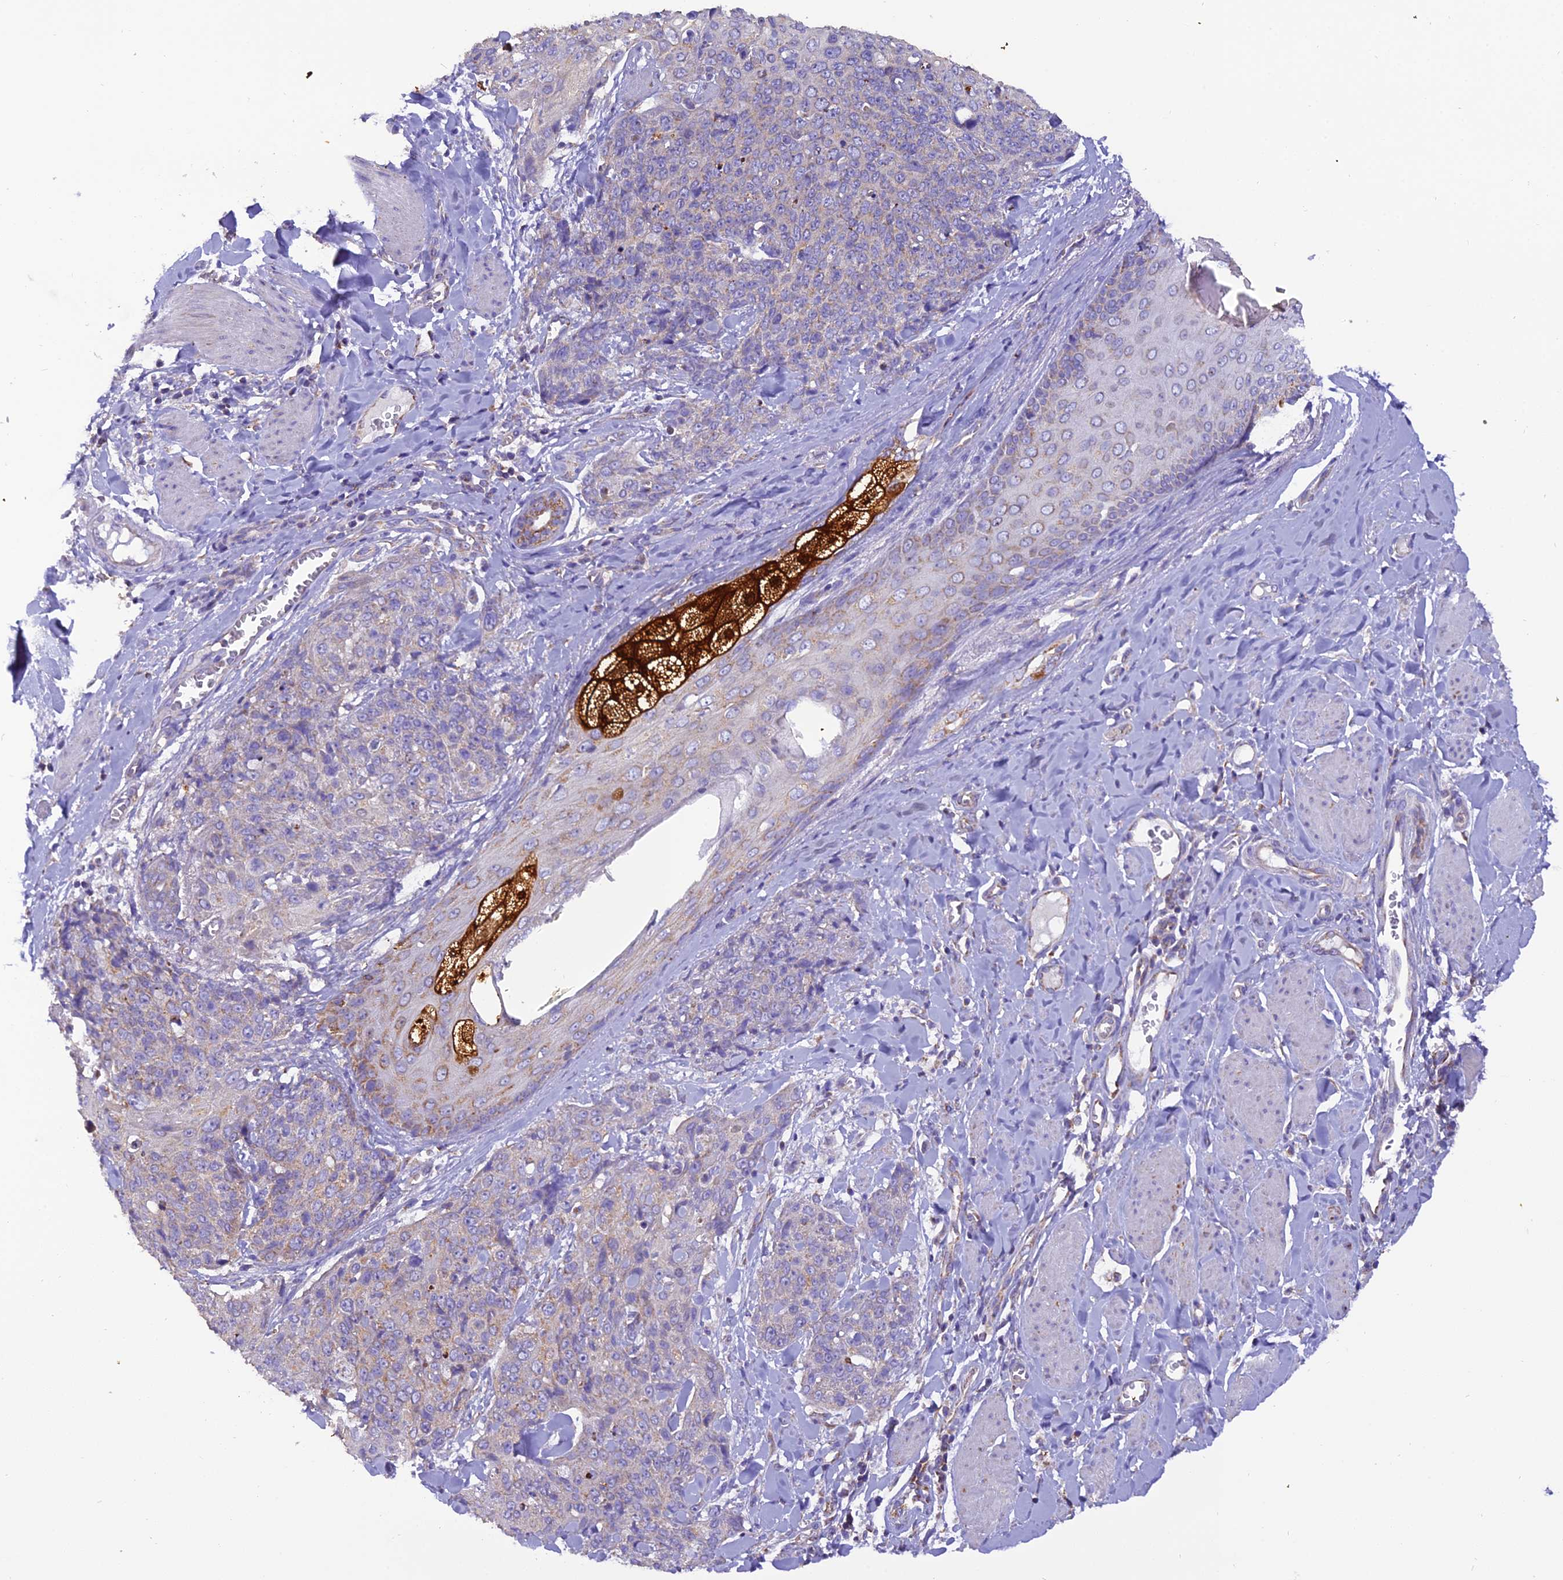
{"staining": {"intensity": "weak", "quantity": "<25%", "location": "cytoplasmic/membranous"}, "tissue": "skin cancer", "cell_type": "Tumor cells", "image_type": "cancer", "snomed": [{"axis": "morphology", "description": "Squamous cell carcinoma, NOS"}, {"axis": "topography", "description": "Skin"}, {"axis": "topography", "description": "Vulva"}], "caption": "Protein analysis of skin squamous cell carcinoma exhibits no significant positivity in tumor cells. (Brightfield microscopy of DAB (3,3'-diaminobenzidine) immunohistochemistry at high magnification).", "gene": "GPD1", "patient": {"sex": "female", "age": 85}}